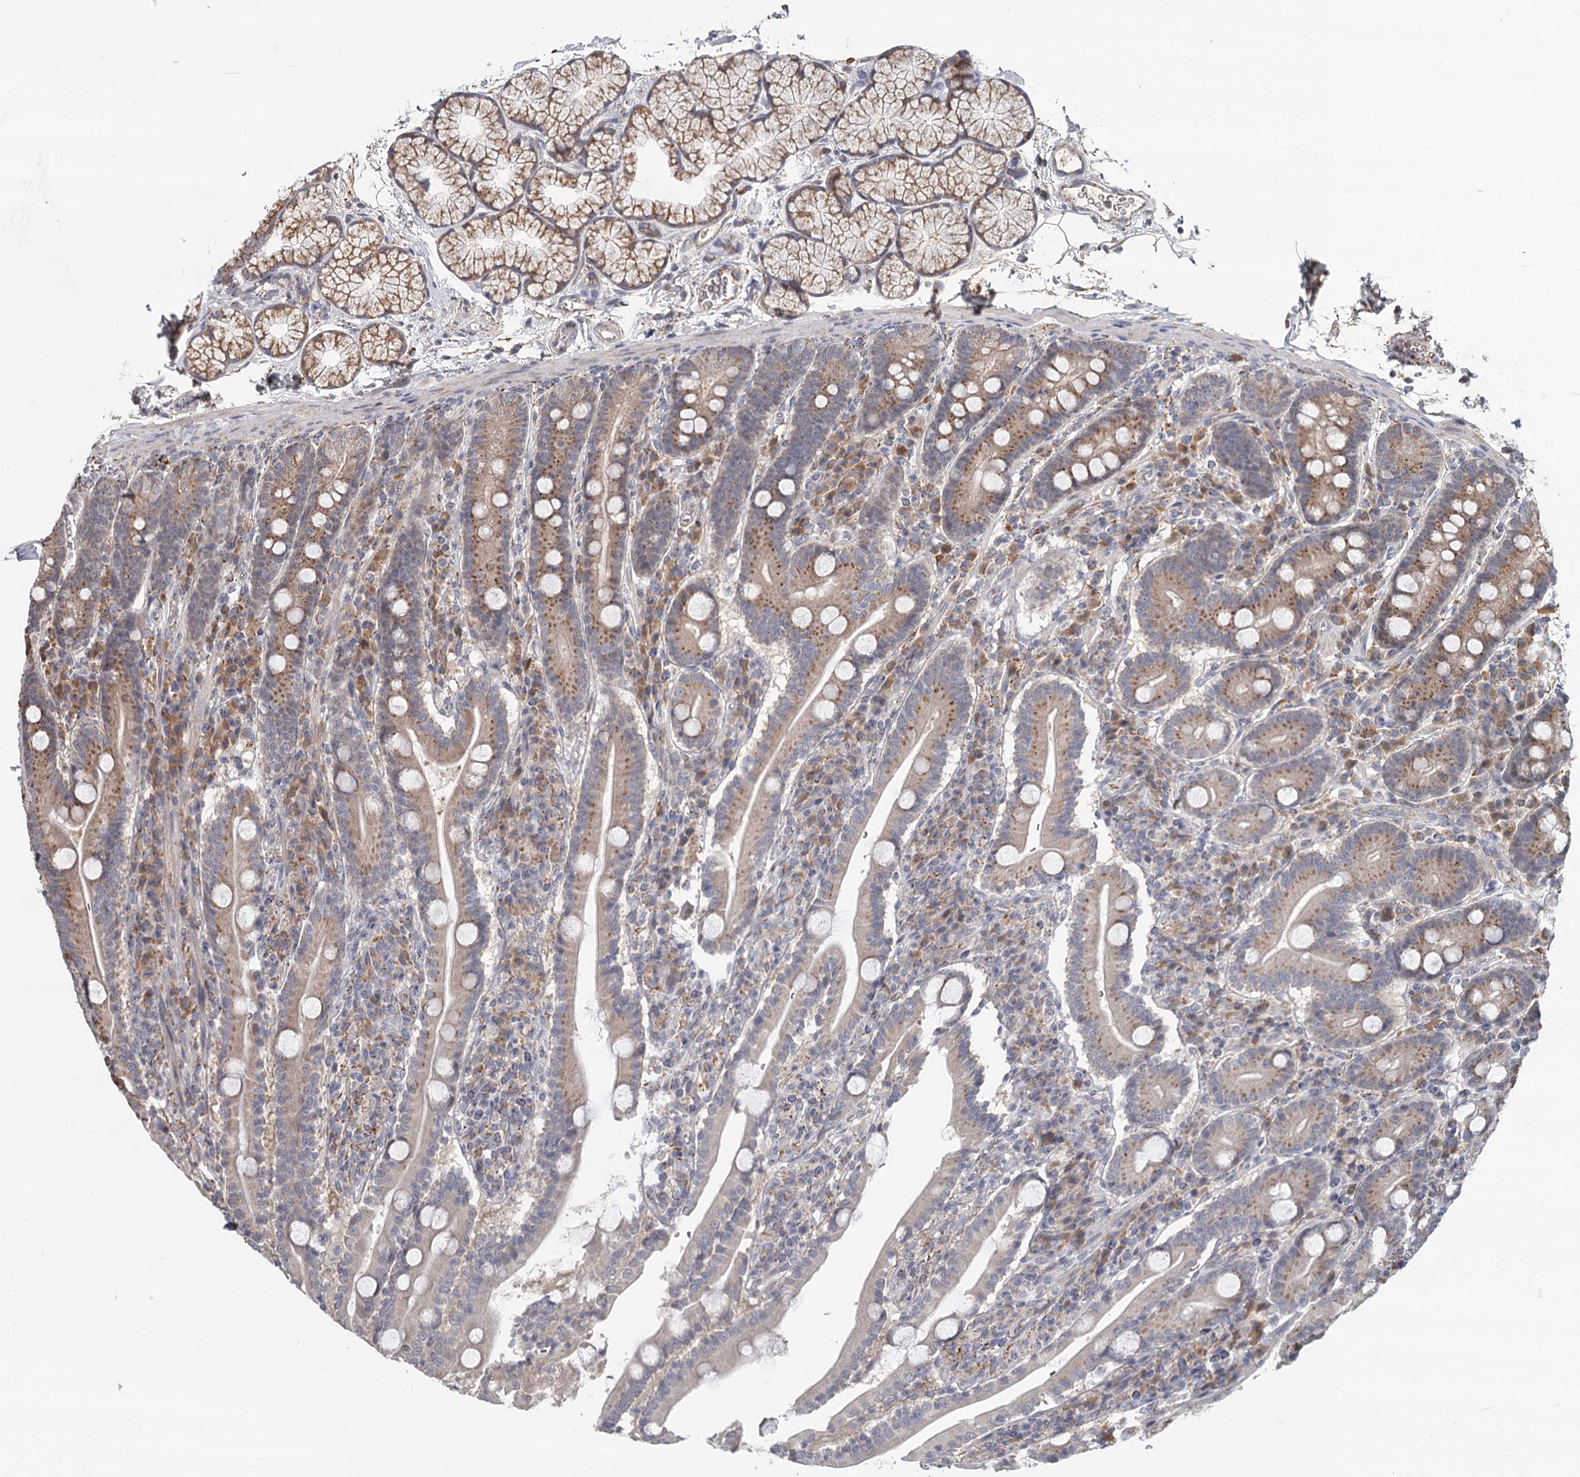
{"staining": {"intensity": "moderate", "quantity": ">75%", "location": "cytoplasmic/membranous"}, "tissue": "duodenum", "cell_type": "Glandular cells", "image_type": "normal", "snomed": [{"axis": "morphology", "description": "Normal tissue, NOS"}, {"axis": "topography", "description": "Duodenum"}], "caption": "Duodenum stained with DAB immunohistochemistry shows medium levels of moderate cytoplasmic/membranous staining in about >75% of glandular cells. (Stains: DAB (3,3'-diaminobenzidine) in brown, nuclei in blue, Microscopy: brightfield microscopy at high magnification).", "gene": "CDC123", "patient": {"sex": "male", "age": 35}}